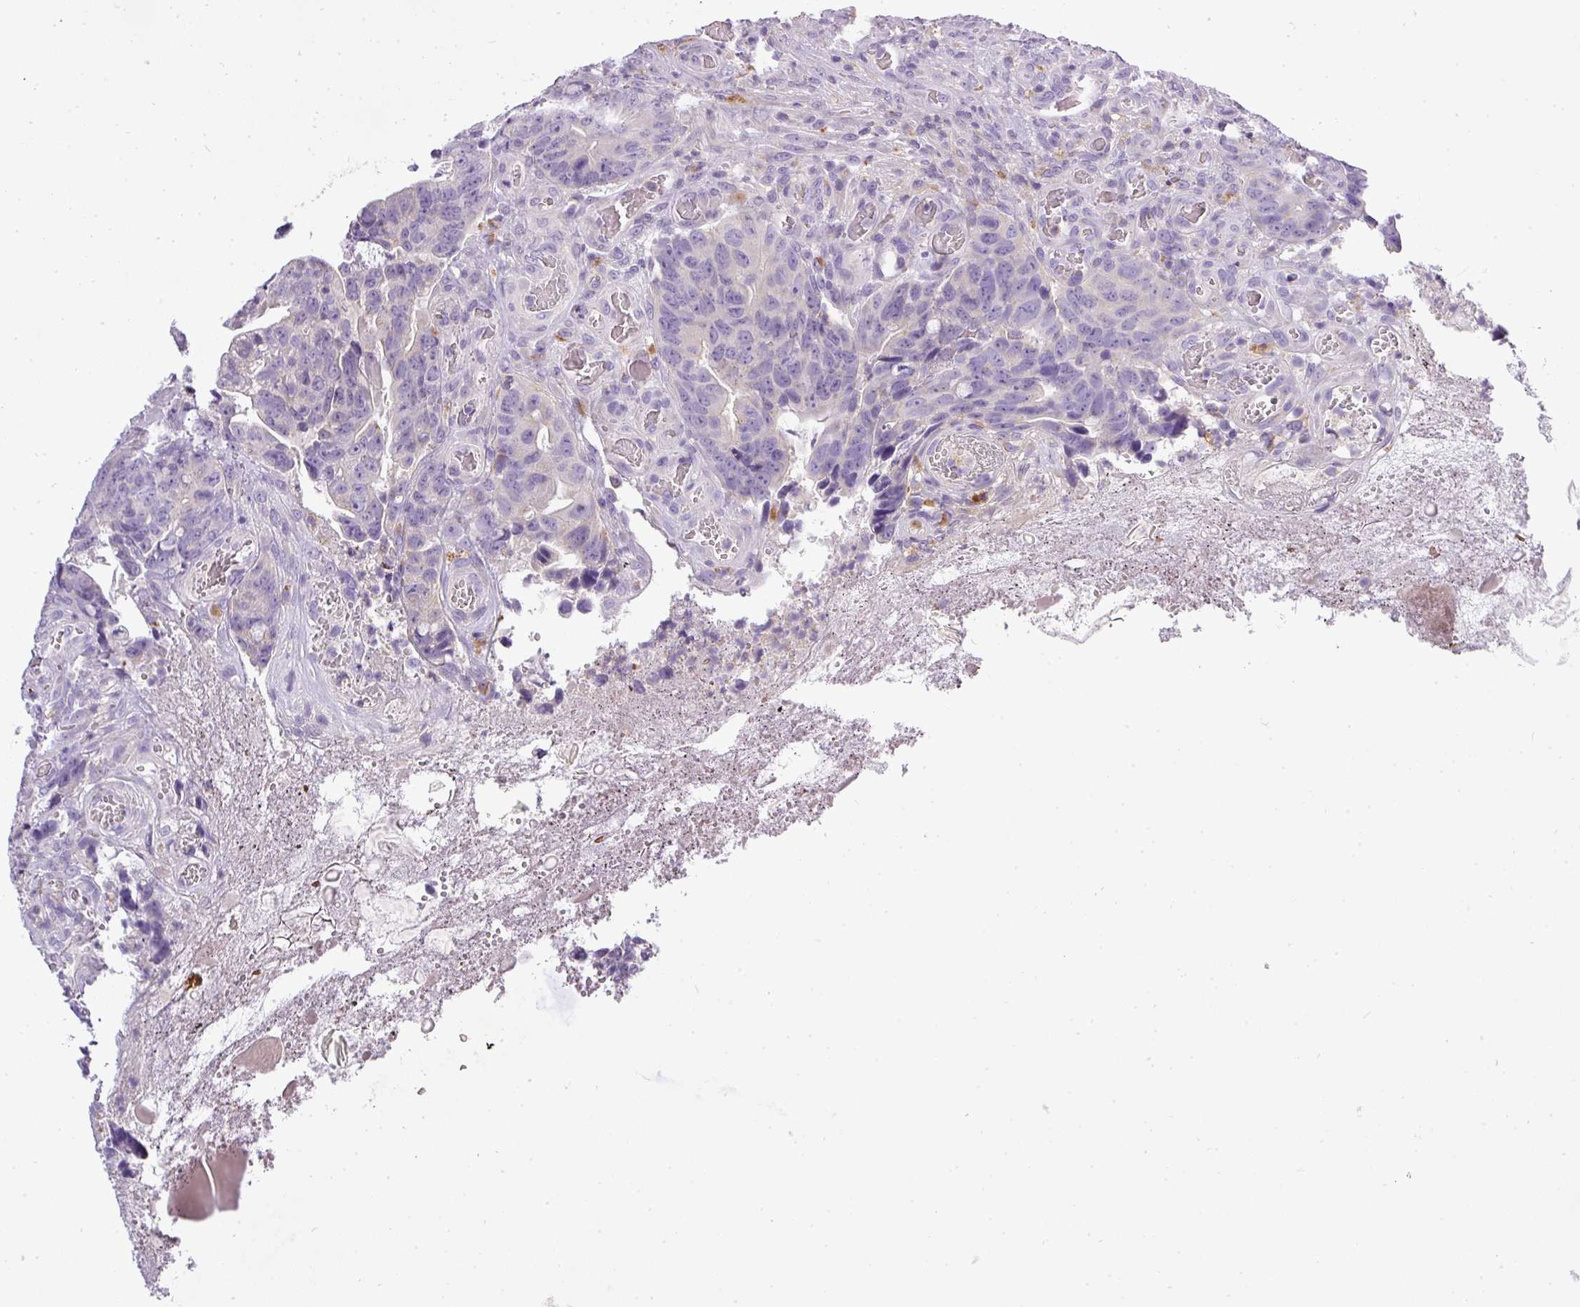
{"staining": {"intensity": "negative", "quantity": "none", "location": "none"}, "tissue": "colorectal cancer", "cell_type": "Tumor cells", "image_type": "cancer", "snomed": [{"axis": "morphology", "description": "Adenocarcinoma, NOS"}, {"axis": "topography", "description": "Colon"}], "caption": "Photomicrograph shows no significant protein positivity in tumor cells of colorectal cancer.", "gene": "ATP6V1D", "patient": {"sex": "female", "age": 82}}